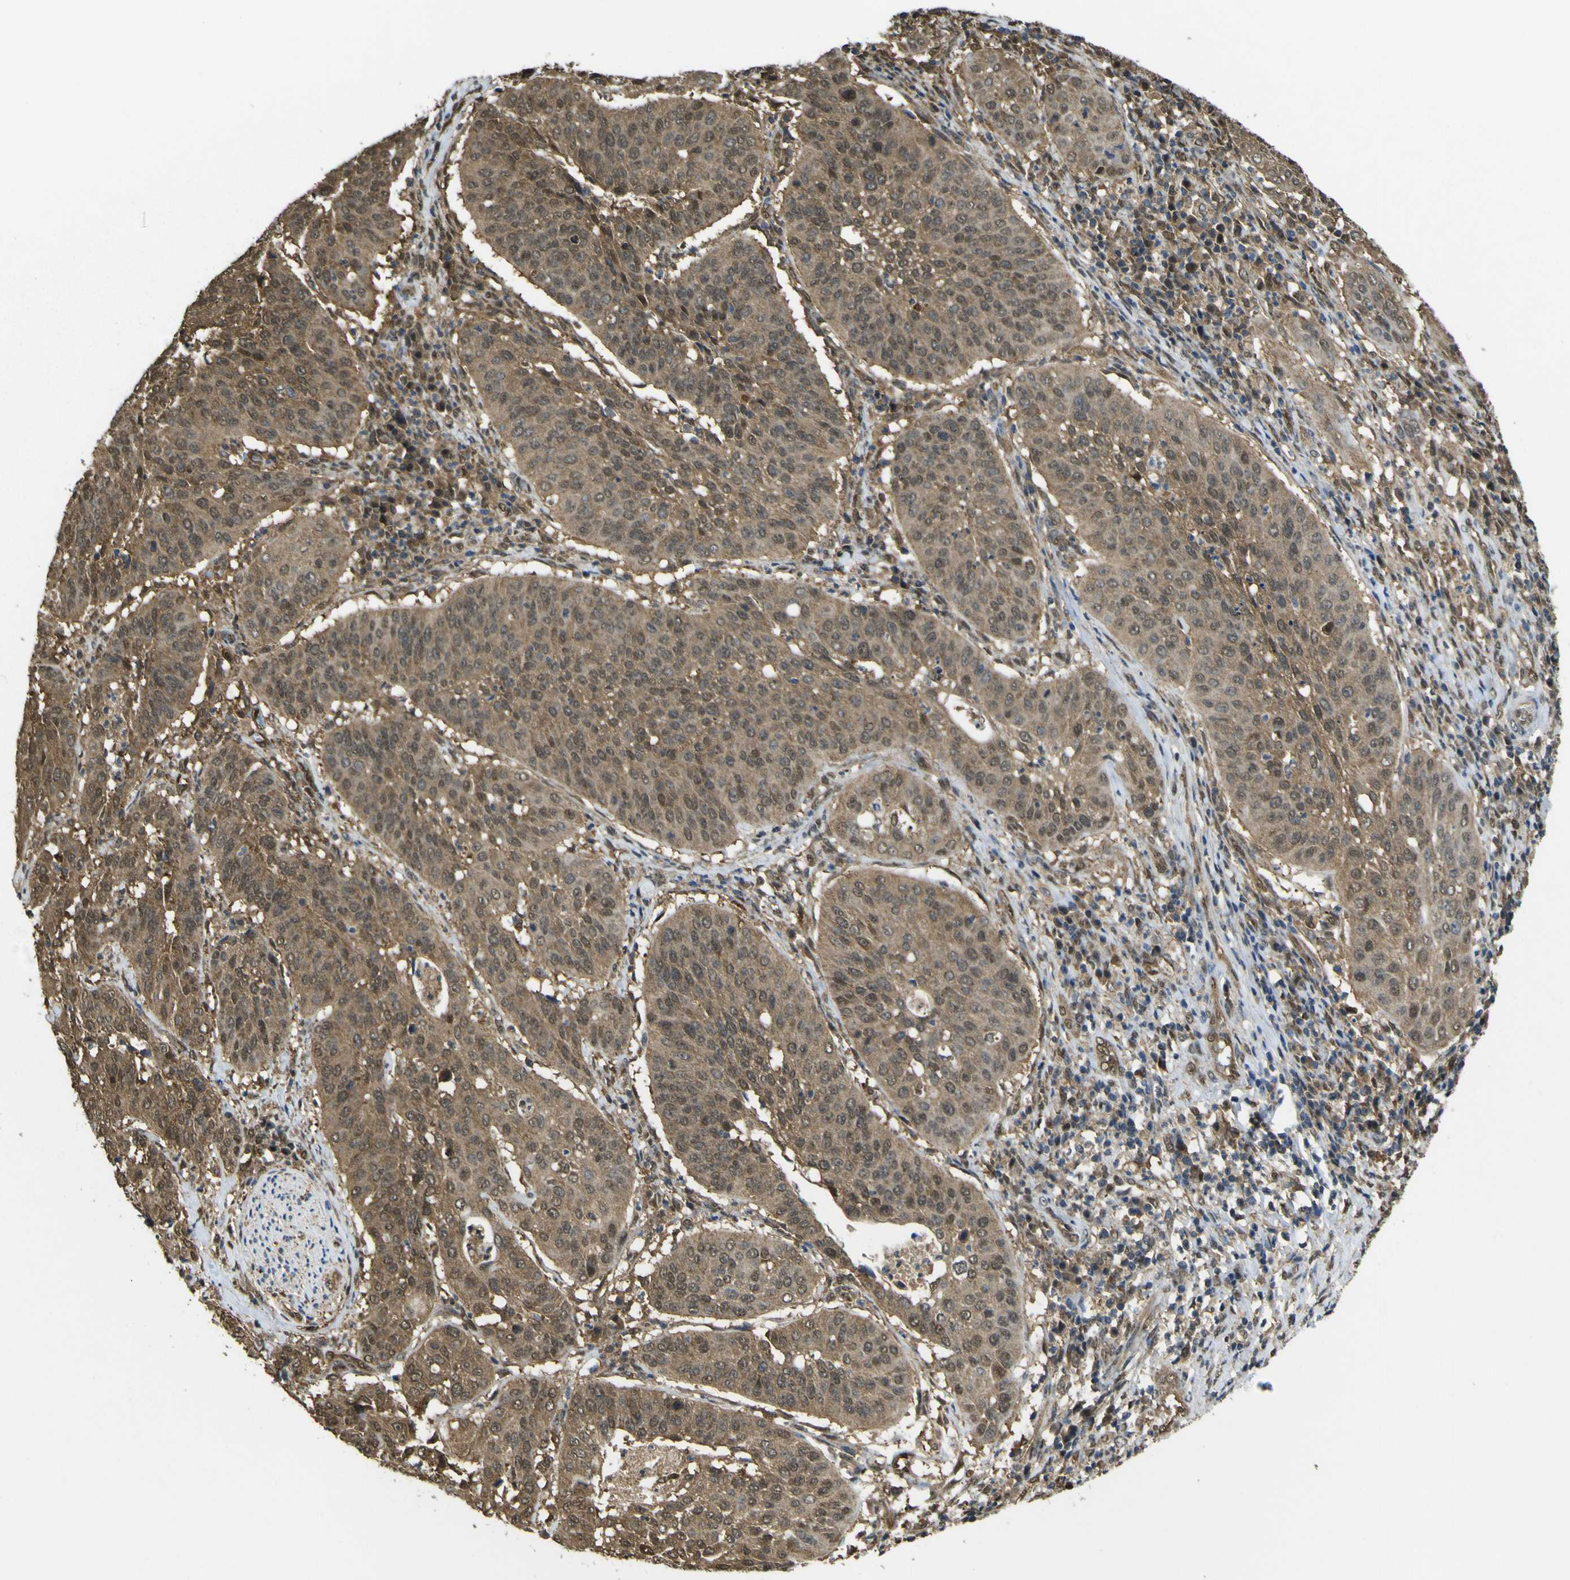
{"staining": {"intensity": "moderate", "quantity": ">75%", "location": "cytoplasmic/membranous"}, "tissue": "cervical cancer", "cell_type": "Tumor cells", "image_type": "cancer", "snomed": [{"axis": "morphology", "description": "Normal tissue, NOS"}, {"axis": "morphology", "description": "Squamous cell carcinoma, NOS"}, {"axis": "topography", "description": "Cervix"}], "caption": "A high-resolution image shows IHC staining of cervical cancer, which shows moderate cytoplasmic/membranous positivity in approximately >75% of tumor cells. (DAB (3,3'-diaminobenzidine) IHC, brown staining for protein, blue staining for nuclei).", "gene": "YWHAG", "patient": {"sex": "female", "age": 39}}